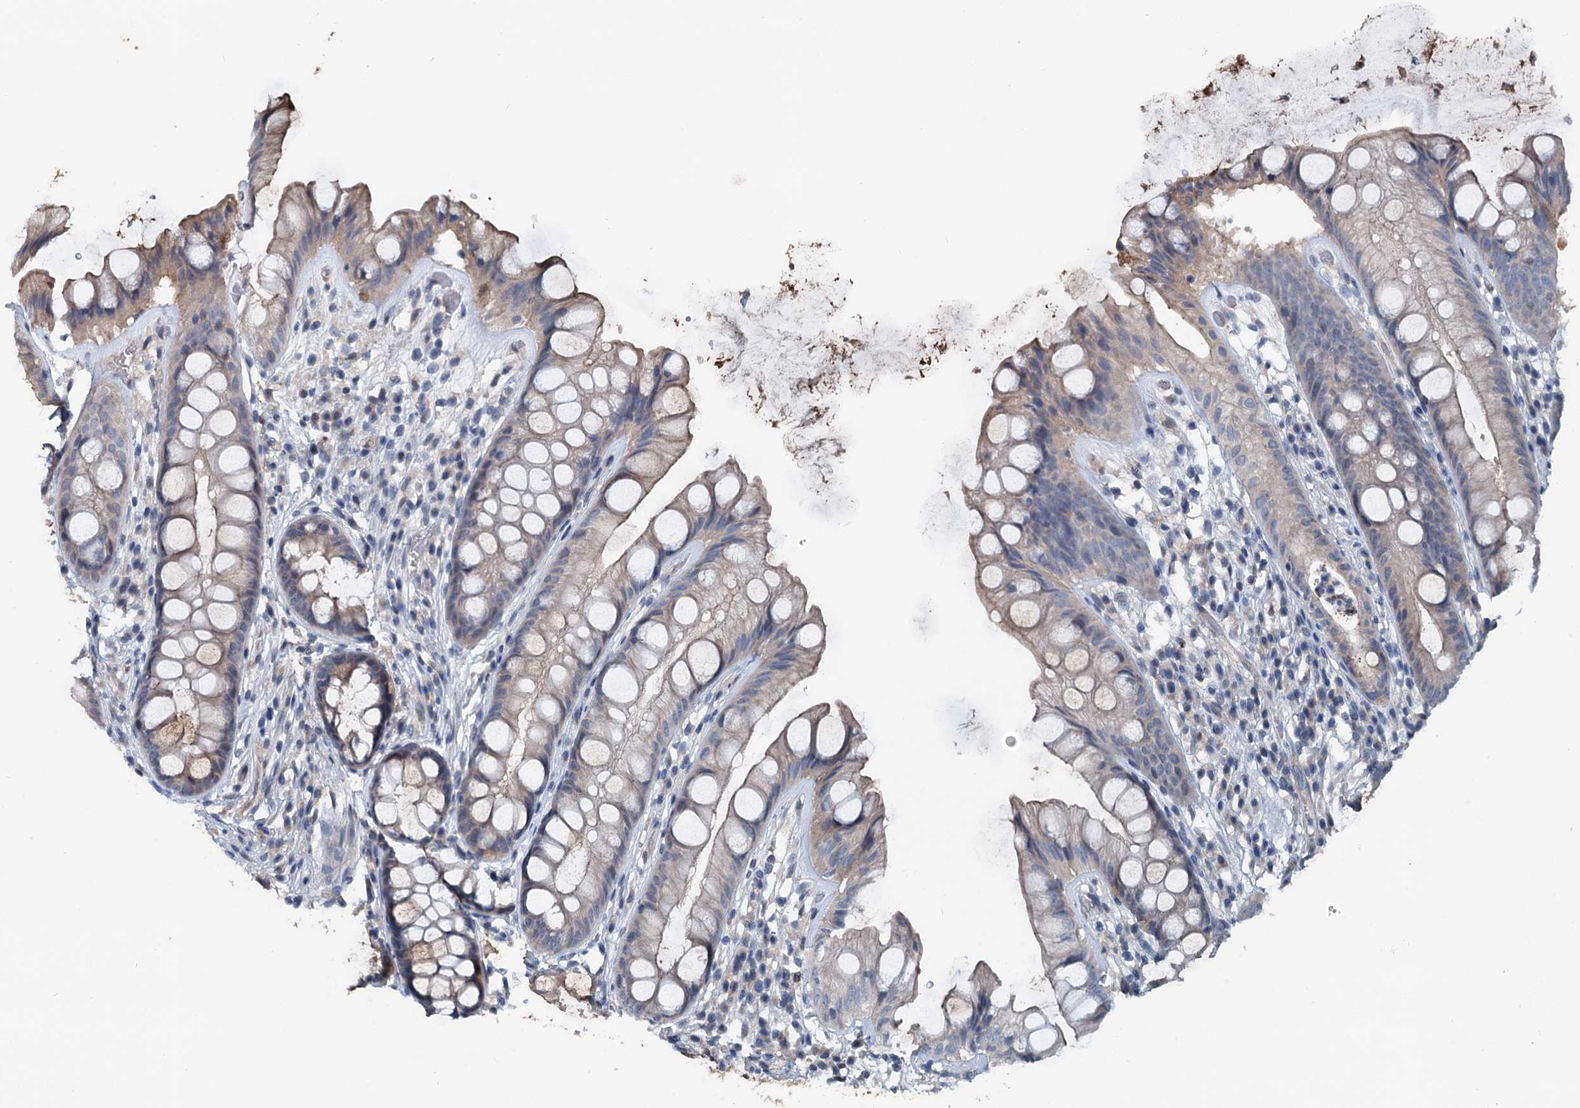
{"staining": {"intensity": "moderate", "quantity": ">75%", "location": "cytoplasmic/membranous"}, "tissue": "rectum", "cell_type": "Glandular cells", "image_type": "normal", "snomed": [{"axis": "morphology", "description": "Normal tissue, NOS"}, {"axis": "topography", "description": "Rectum"}], "caption": "Rectum stained for a protein (brown) demonstrates moderate cytoplasmic/membranous positive staining in about >75% of glandular cells.", "gene": "TEDC1", "patient": {"sex": "male", "age": 74}}